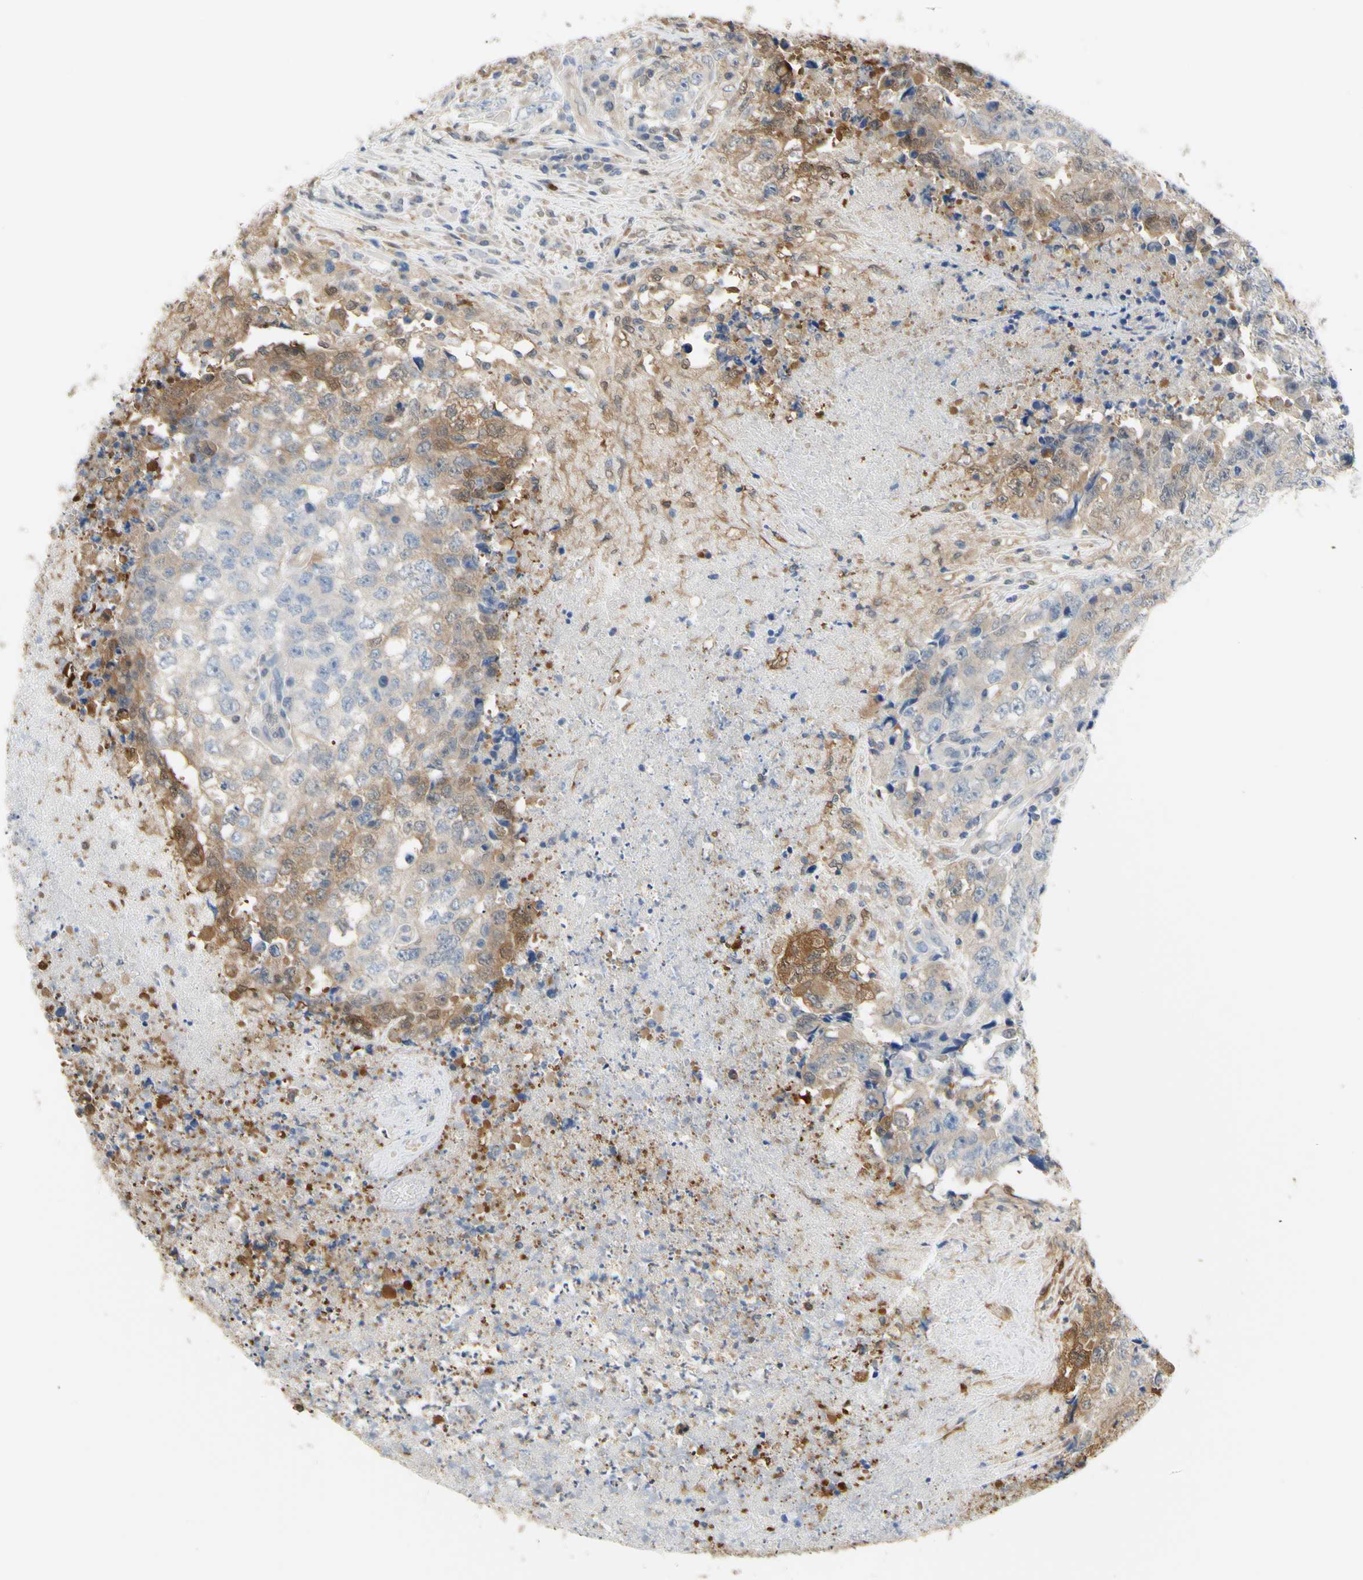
{"staining": {"intensity": "moderate", "quantity": "<25%", "location": "cytoplasmic/membranous"}, "tissue": "testis cancer", "cell_type": "Tumor cells", "image_type": "cancer", "snomed": [{"axis": "morphology", "description": "Necrosis, NOS"}, {"axis": "morphology", "description": "Carcinoma, Embryonal, NOS"}, {"axis": "topography", "description": "Testis"}], "caption": "A brown stain shows moderate cytoplasmic/membranous positivity of a protein in testis embryonal carcinoma tumor cells. (brown staining indicates protein expression, while blue staining denotes nuclei).", "gene": "UPK3B", "patient": {"sex": "male", "age": 19}}